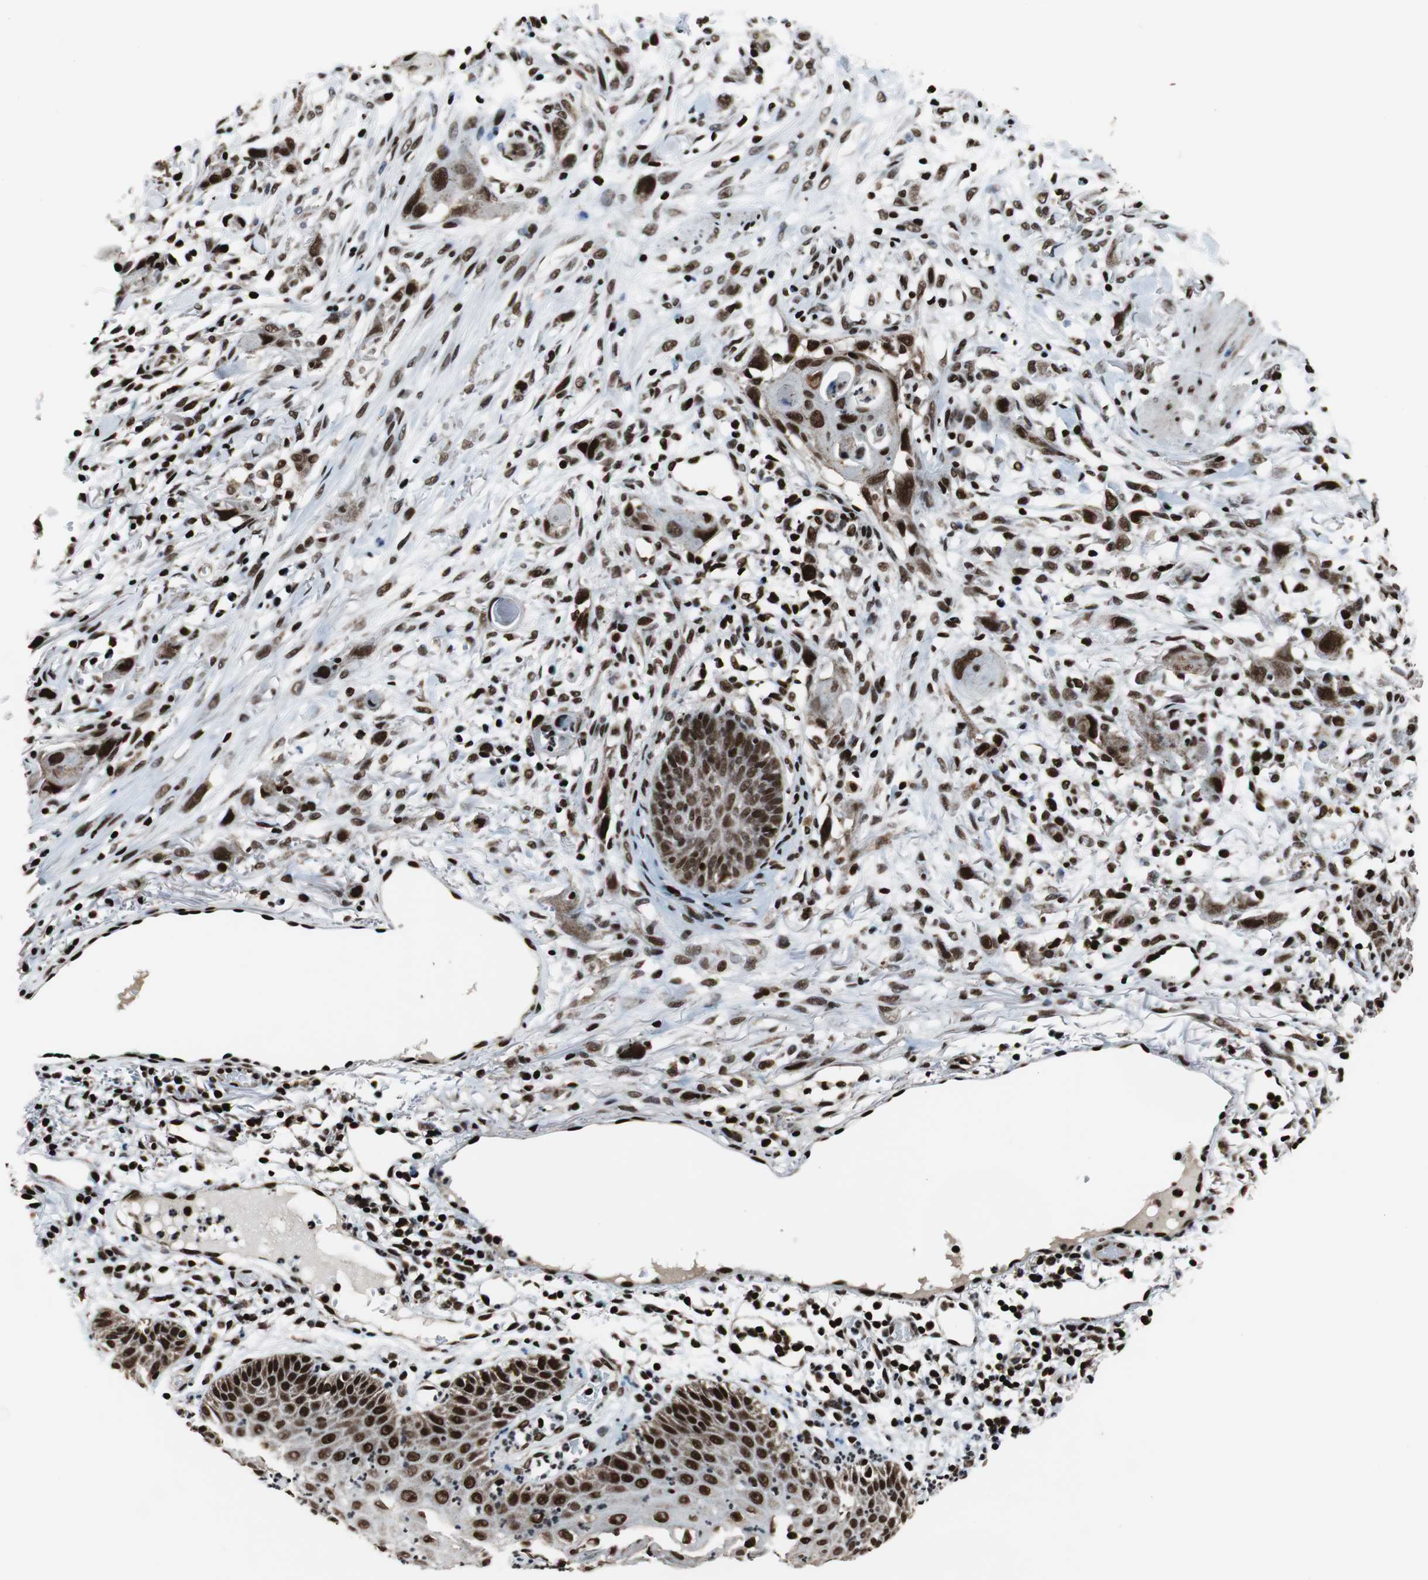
{"staining": {"intensity": "moderate", "quantity": ">75%", "location": "nuclear"}, "tissue": "skin cancer", "cell_type": "Tumor cells", "image_type": "cancer", "snomed": [{"axis": "morphology", "description": "Normal tissue, NOS"}, {"axis": "morphology", "description": "Squamous cell carcinoma, NOS"}, {"axis": "topography", "description": "Skin"}], "caption": "This photomicrograph shows skin cancer stained with IHC to label a protein in brown. The nuclear of tumor cells show moderate positivity for the protein. Nuclei are counter-stained blue.", "gene": "HDAC1", "patient": {"sex": "female", "age": 59}}